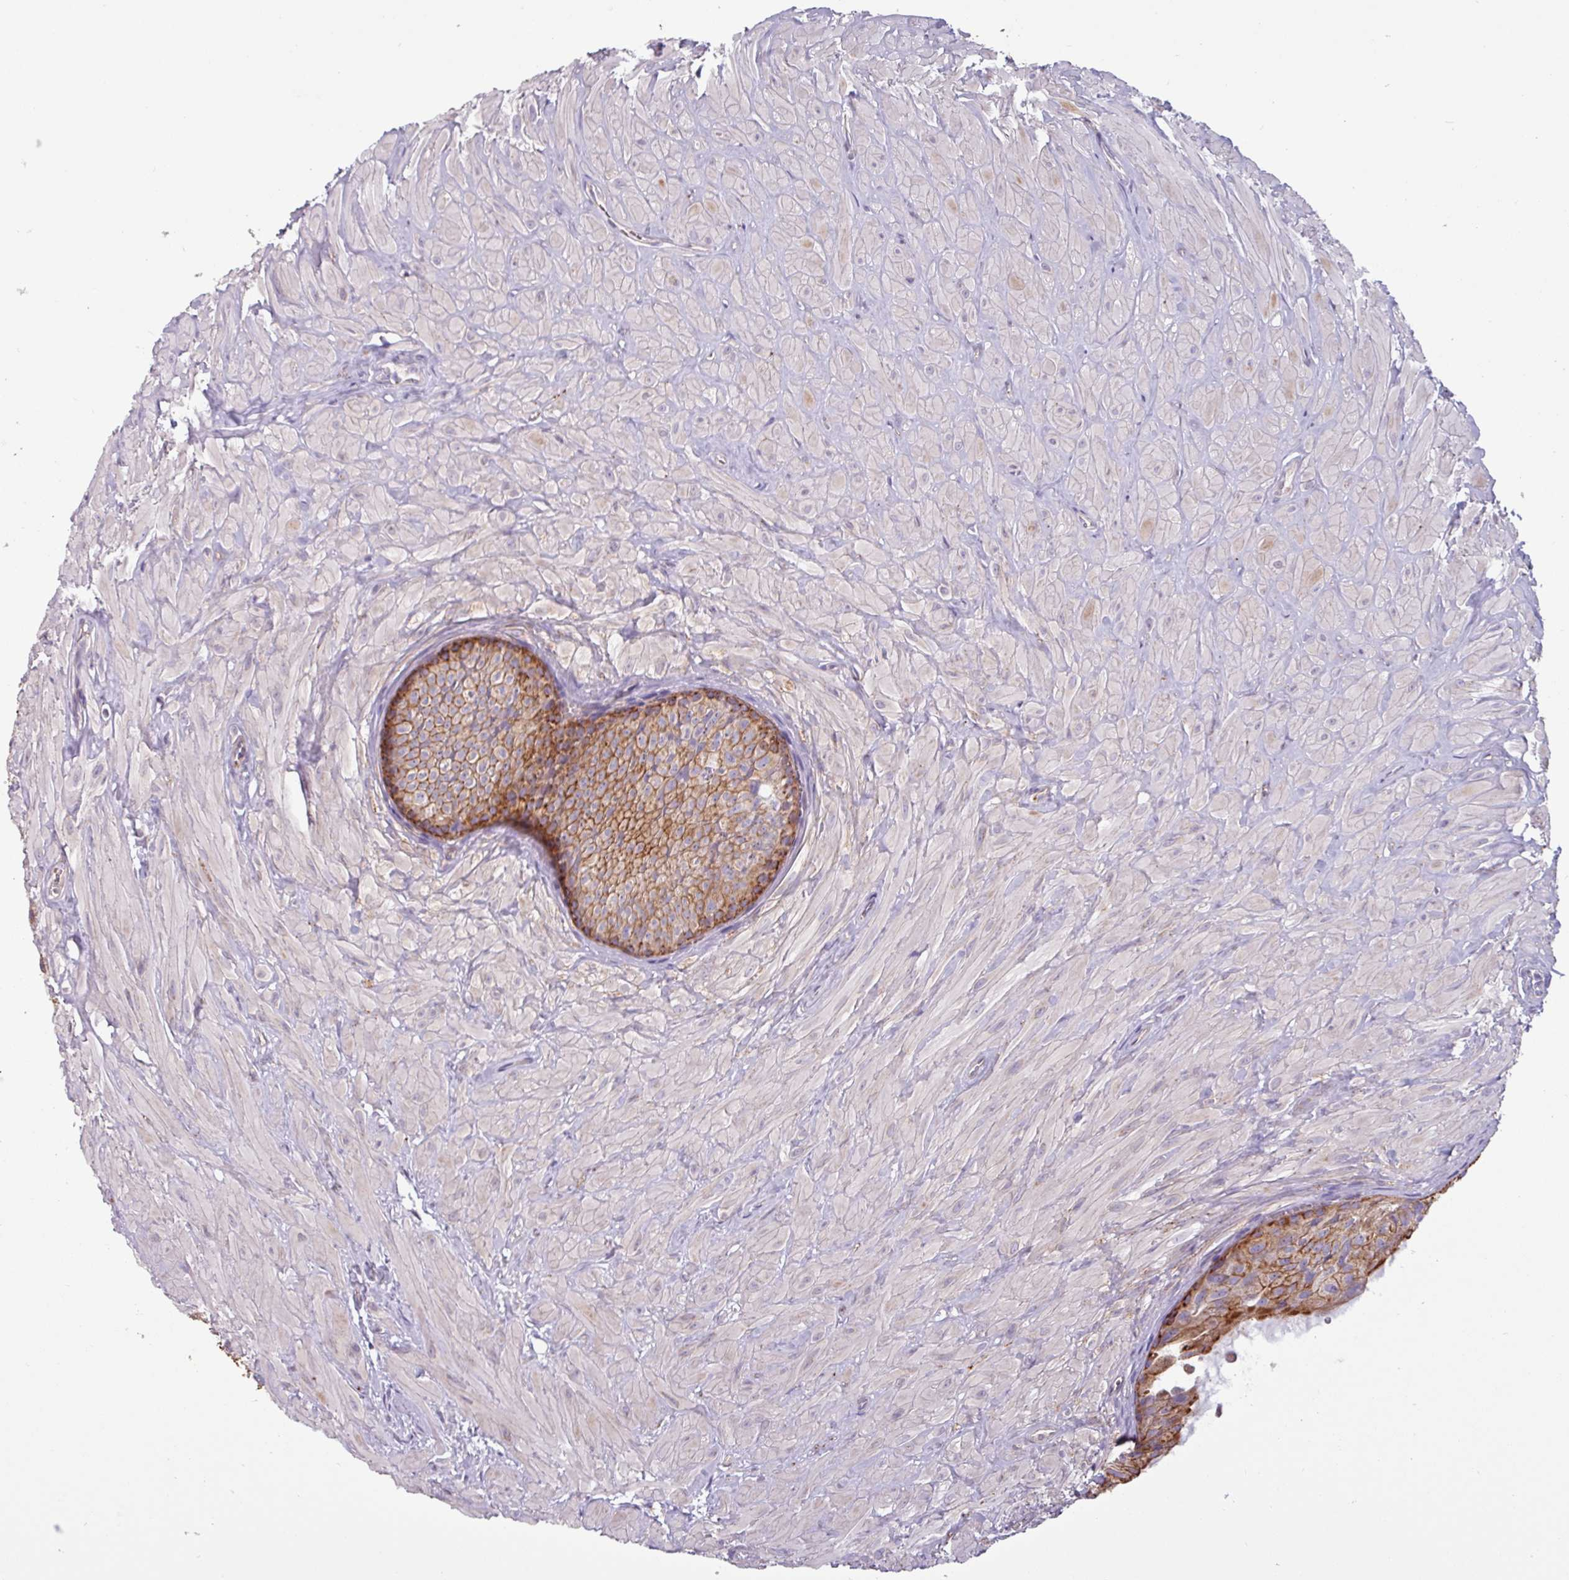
{"staining": {"intensity": "moderate", "quantity": "25%-75%", "location": "cytoplasmic/membranous"}, "tissue": "epididymis", "cell_type": "Glandular cells", "image_type": "normal", "snomed": [{"axis": "morphology", "description": "Normal tissue, NOS"}, {"axis": "topography", "description": "Epididymis"}], "caption": "An IHC micrograph of unremarkable tissue is shown. Protein staining in brown shows moderate cytoplasmic/membranous positivity in epididymis within glandular cells.", "gene": "CAMK1", "patient": {"sex": "male", "age": 30}}